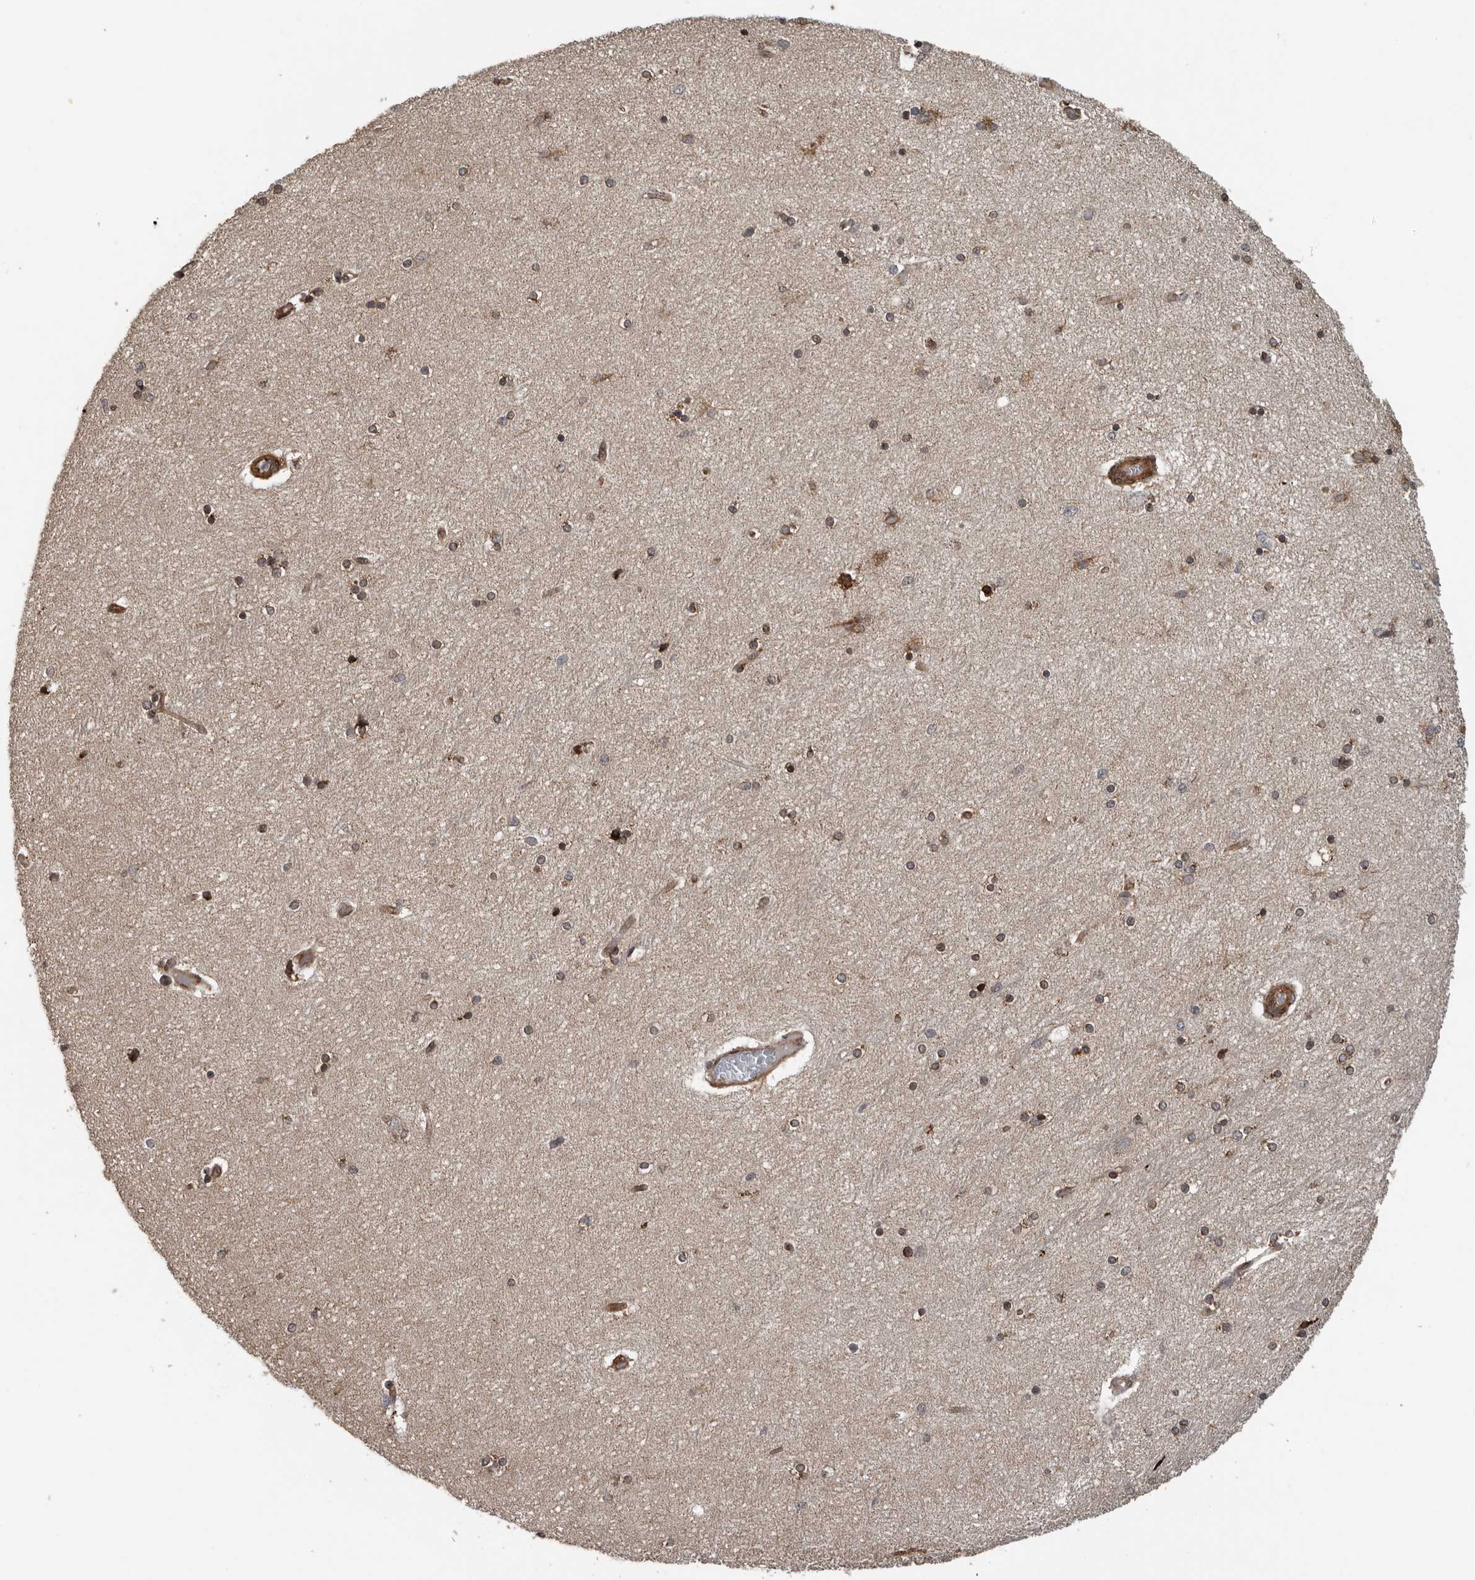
{"staining": {"intensity": "moderate", "quantity": ">75%", "location": "cytoplasmic/membranous"}, "tissue": "hippocampus", "cell_type": "Glial cells", "image_type": "normal", "snomed": [{"axis": "morphology", "description": "Normal tissue, NOS"}, {"axis": "topography", "description": "Hippocampus"}], "caption": "Moderate cytoplasmic/membranous positivity for a protein is appreciated in about >75% of glial cells of benign hippocampus using IHC.", "gene": "CEP350", "patient": {"sex": "female", "age": 54}}